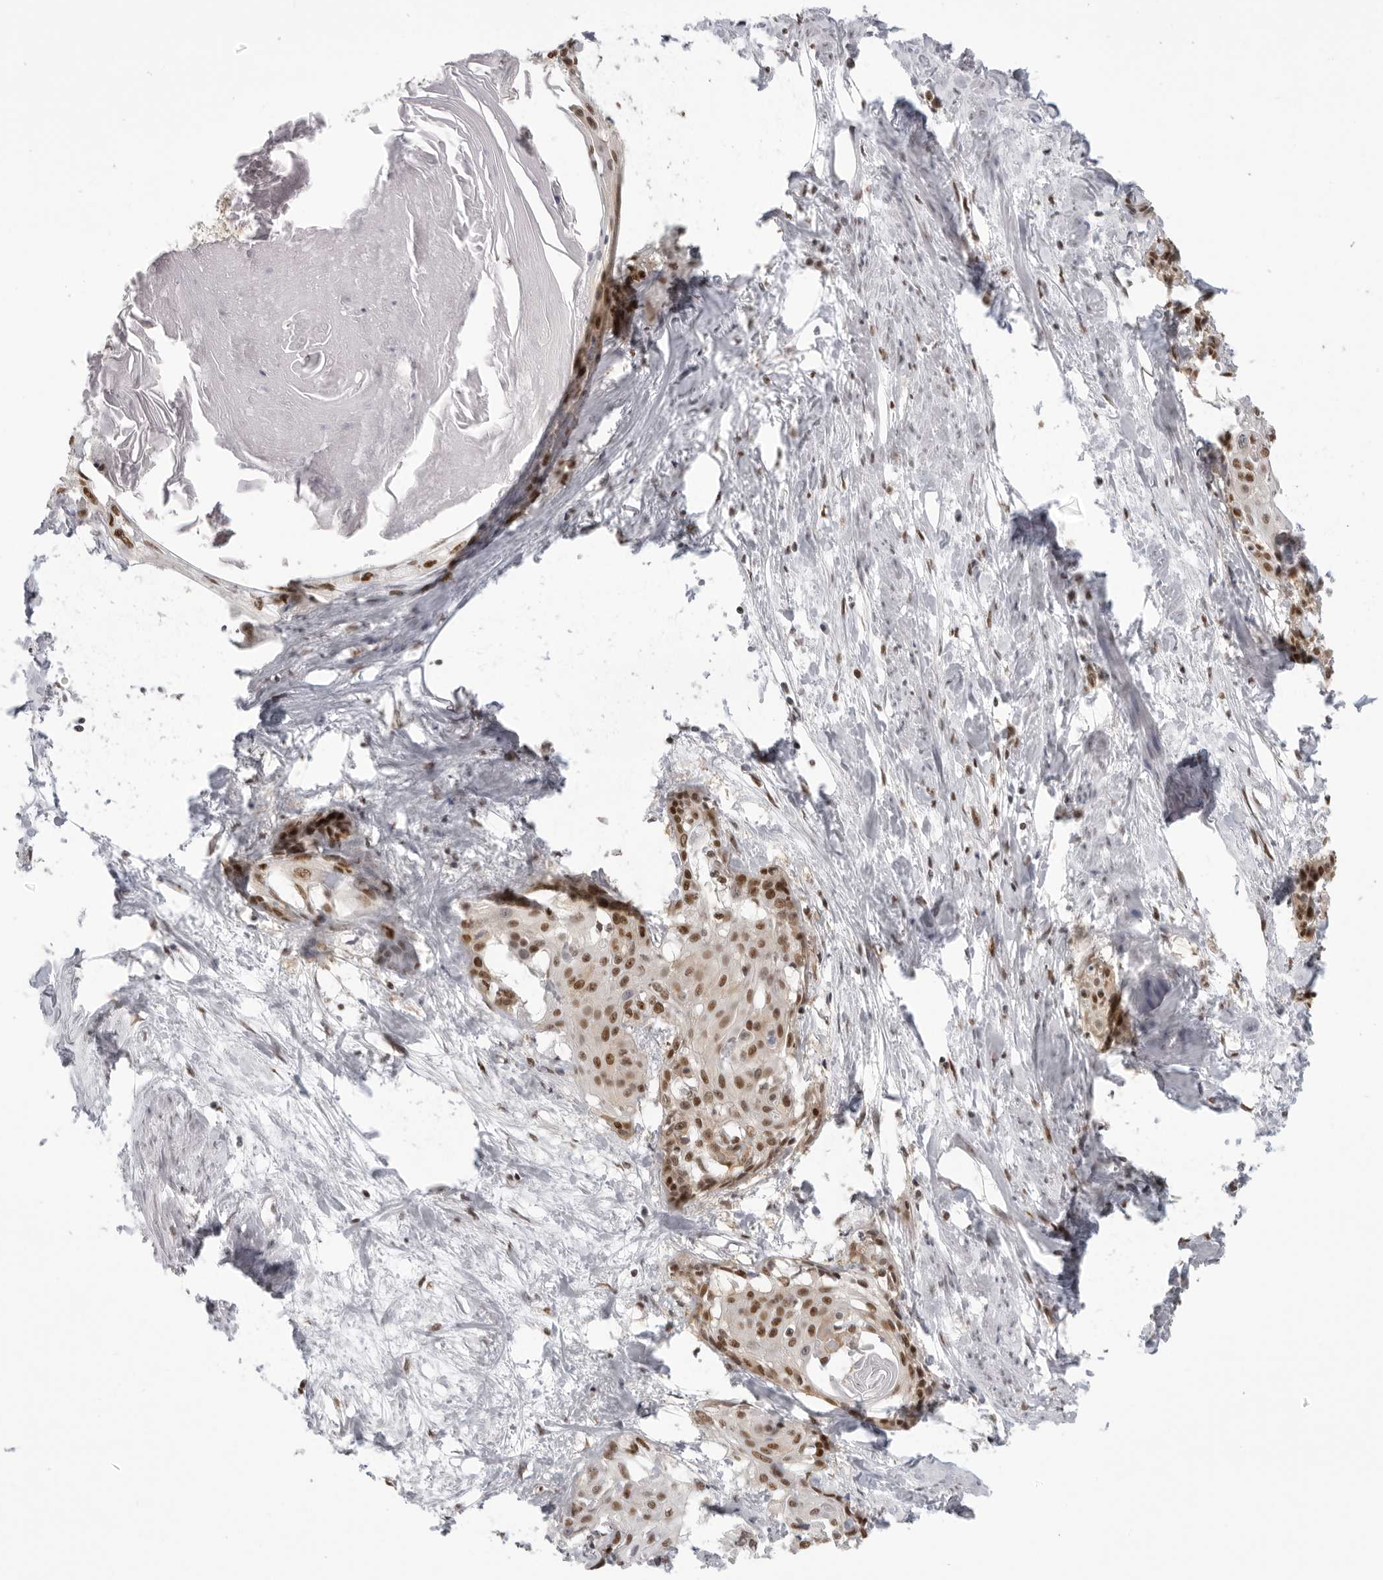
{"staining": {"intensity": "moderate", "quantity": ">75%", "location": "nuclear"}, "tissue": "cervical cancer", "cell_type": "Tumor cells", "image_type": "cancer", "snomed": [{"axis": "morphology", "description": "Squamous cell carcinoma, NOS"}, {"axis": "topography", "description": "Cervix"}], "caption": "A brown stain labels moderate nuclear positivity of a protein in human squamous cell carcinoma (cervical) tumor cells. The staining is performed using DAB (3,3'-diaminobenzidine) brown chromogen to label protein expression. The nuclei are counter-stained blue using hematoxylin.", "gene": "RPA2", "patient": {"sex": "female", "age": 57}}